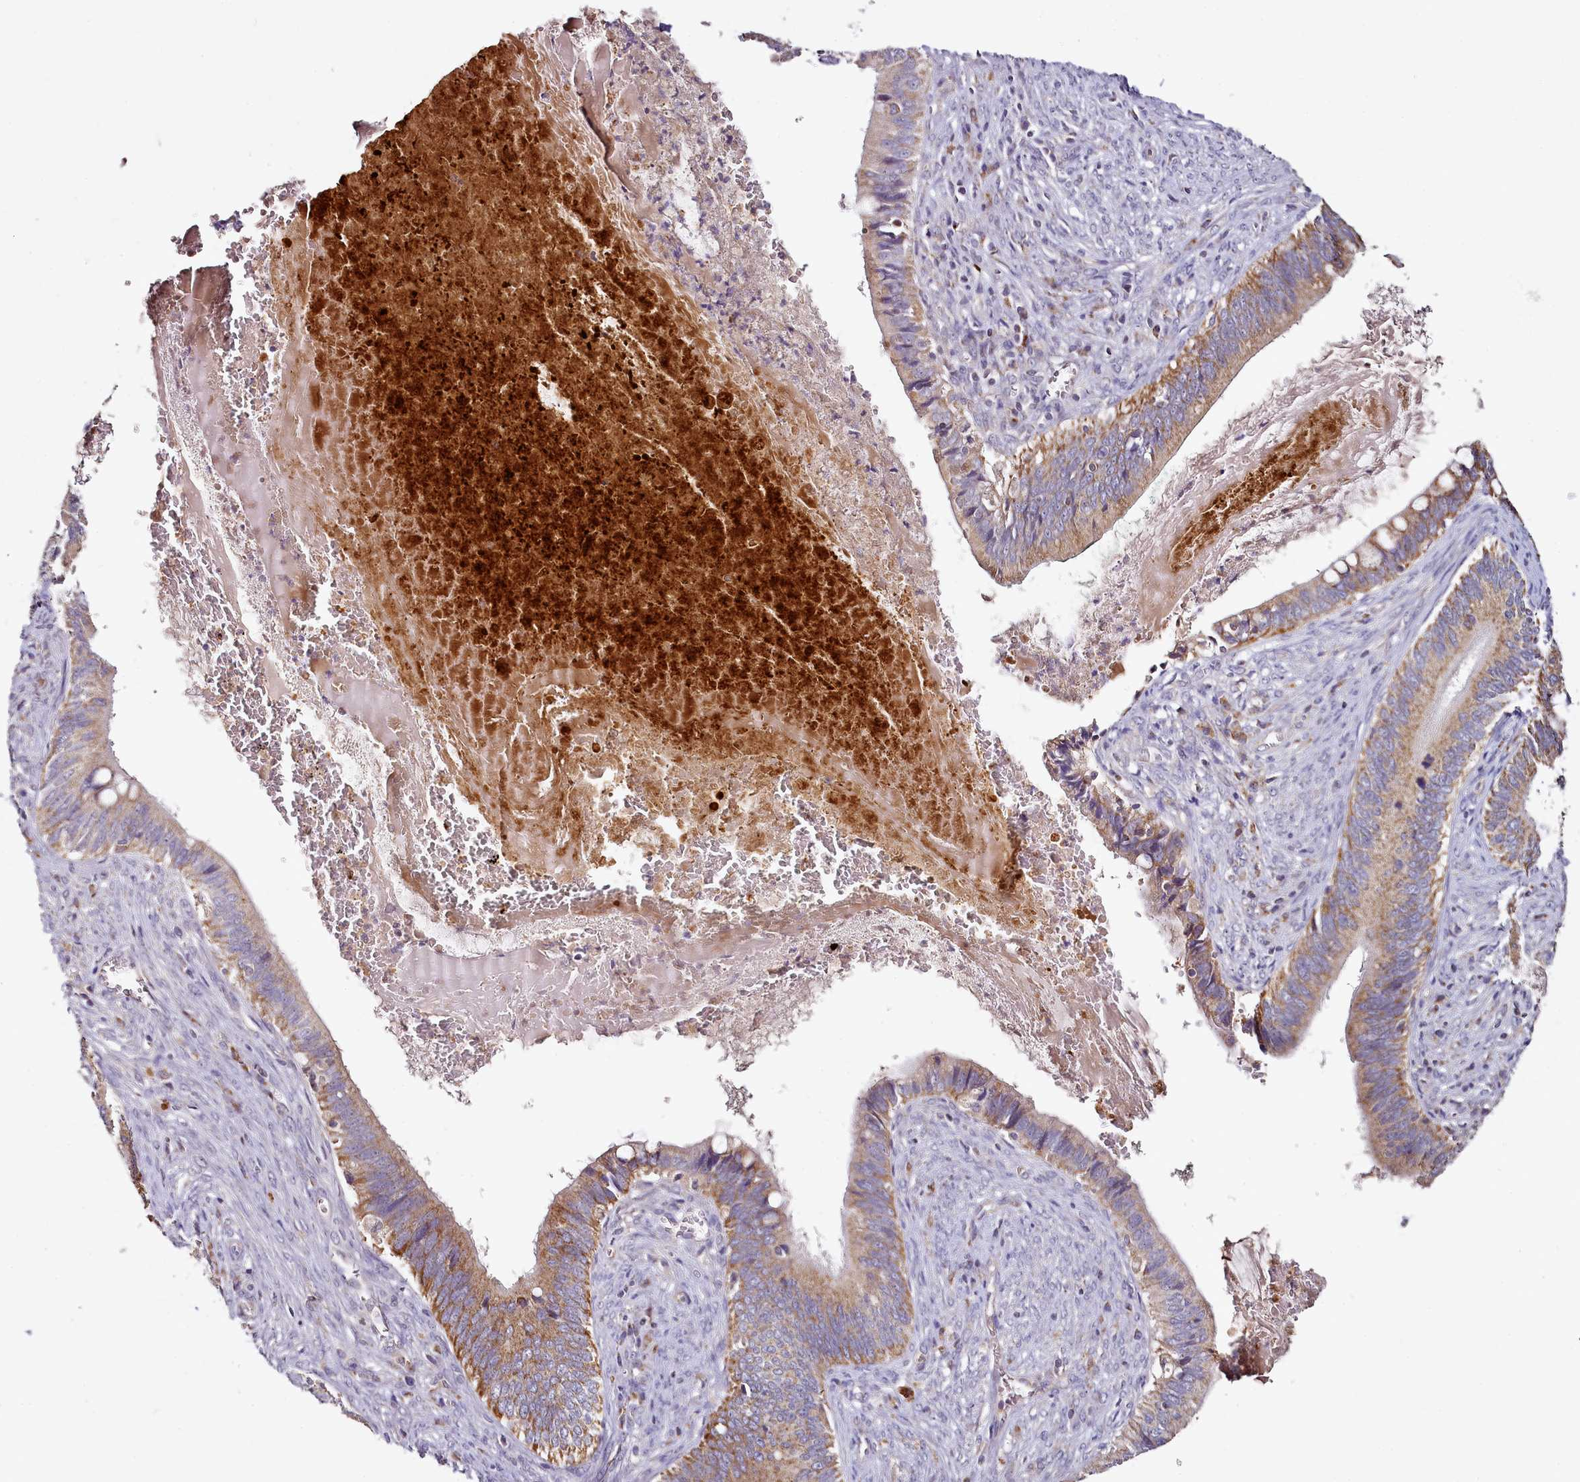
{"staining": {"intensity": "moderate", "quantity": "25%-75%", "location": "cytoplasmic/membranous"}, "tissue": "cervical cancer", "cell_type": "Tumor cells", "image_type": "cancer", "snomed": [{"axis": "morphology", "description": "Adenocarcinoma, NOS"}, {"axis": "topography", "description": "Cervix"}], "caption": "Moderate cytoplasmic/membranous protein staining is appreciated in about 25%-75% of tumor cells in adenocarcinoma (cervical).", "gene": "ACSS1", "patient": {"sex": "female", "age": 42}}